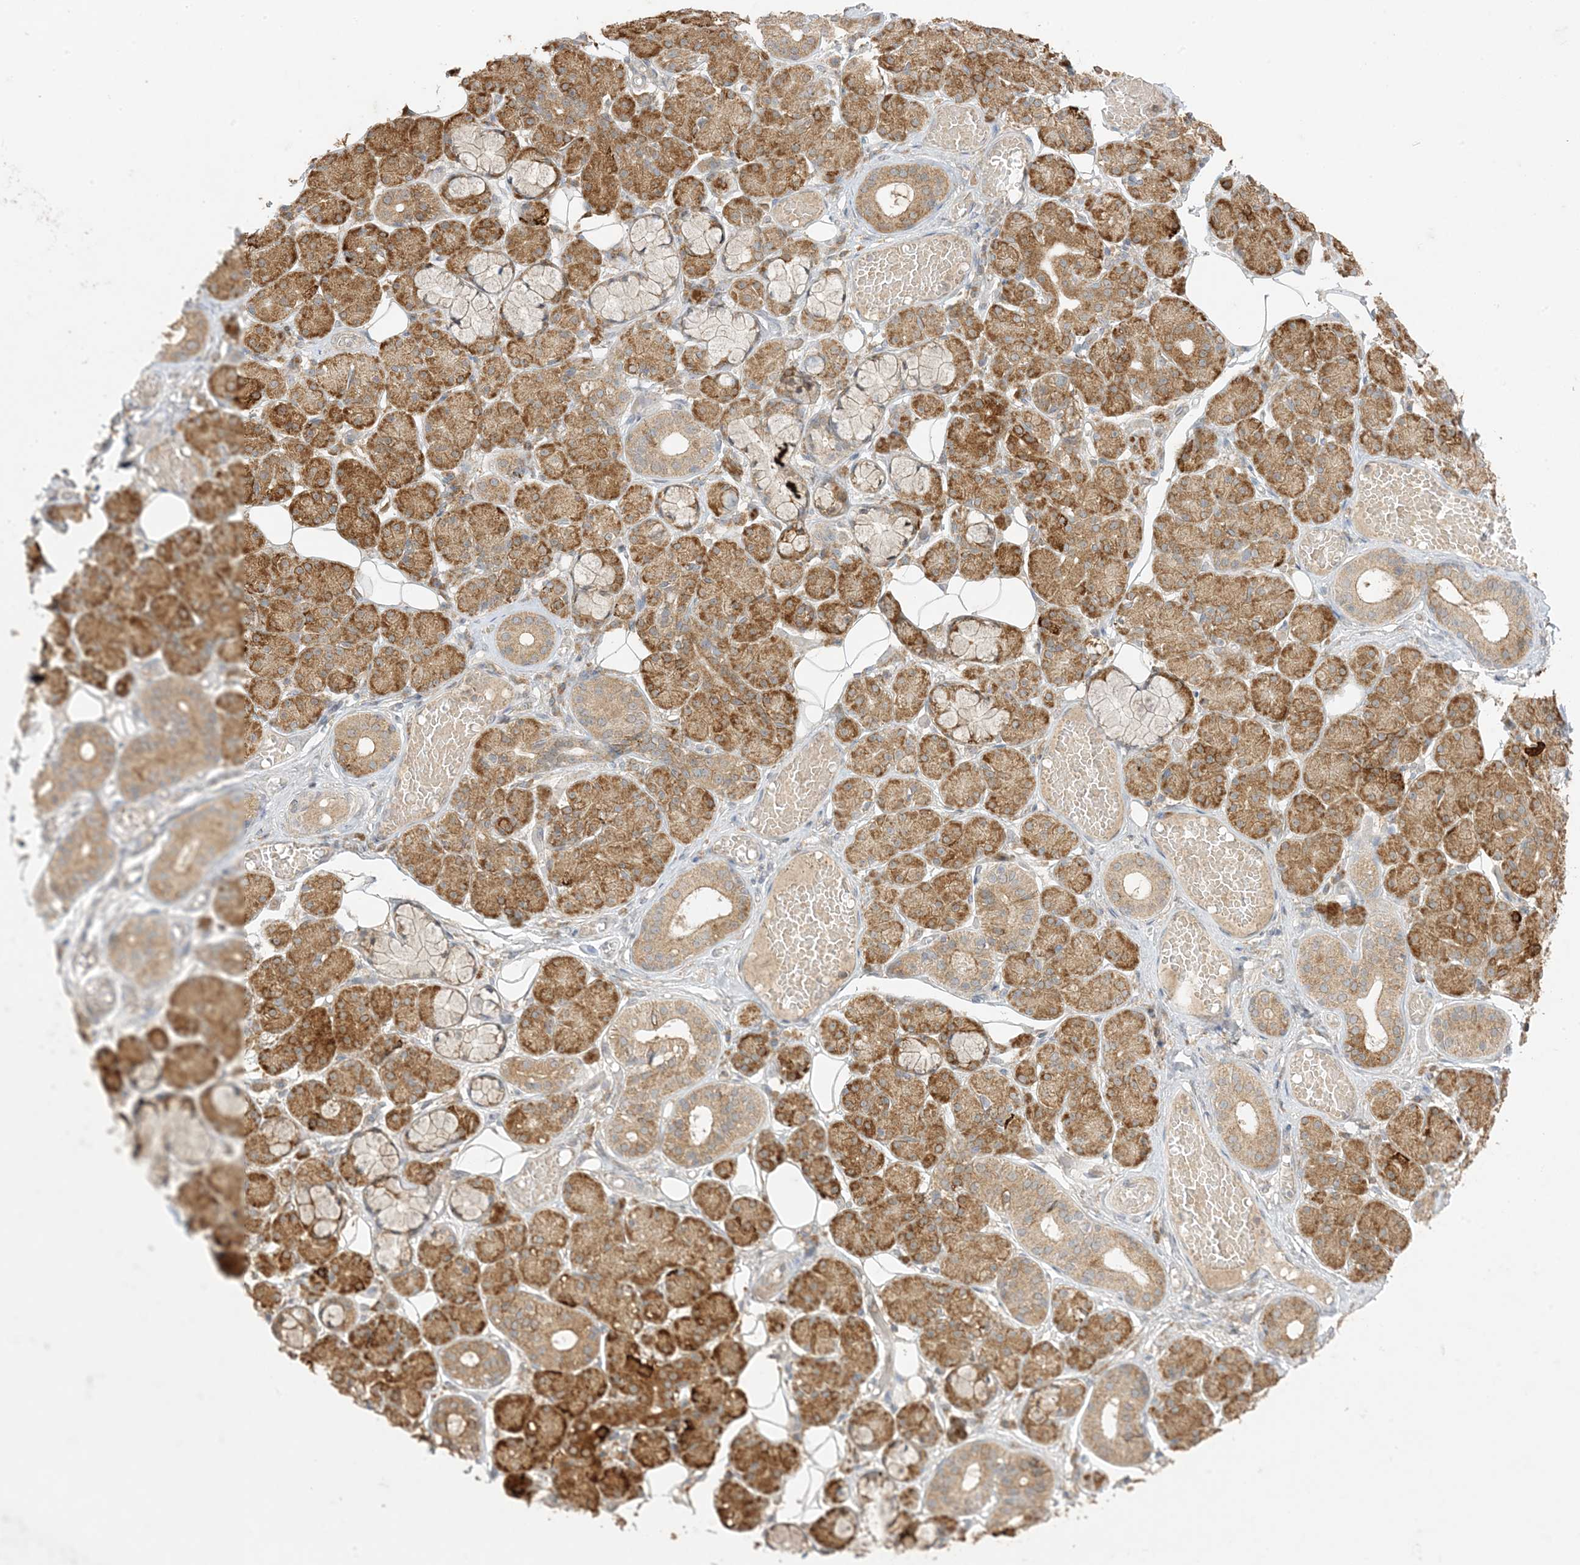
{"staining": {"intensity": "strong", "quantity": ">75%", "location": "cytoplasmic/membranous"}, "tissue": "salivary gland", "cell_type": "Glandular cells", "image_type": "normal", "snomed": [{"axis": "morphology", "description": "Normal tissue, NOS"}, {"axis": "topography", "description": "Salivary gland"}], "caption": "The image exhibits staining of normal salivary gland, revealing strong cytoplasmic/membranous protein expression (brown color) within glandular cells.", "gene": "ODC1", "patient": {"sex": "male", "age": 63}}